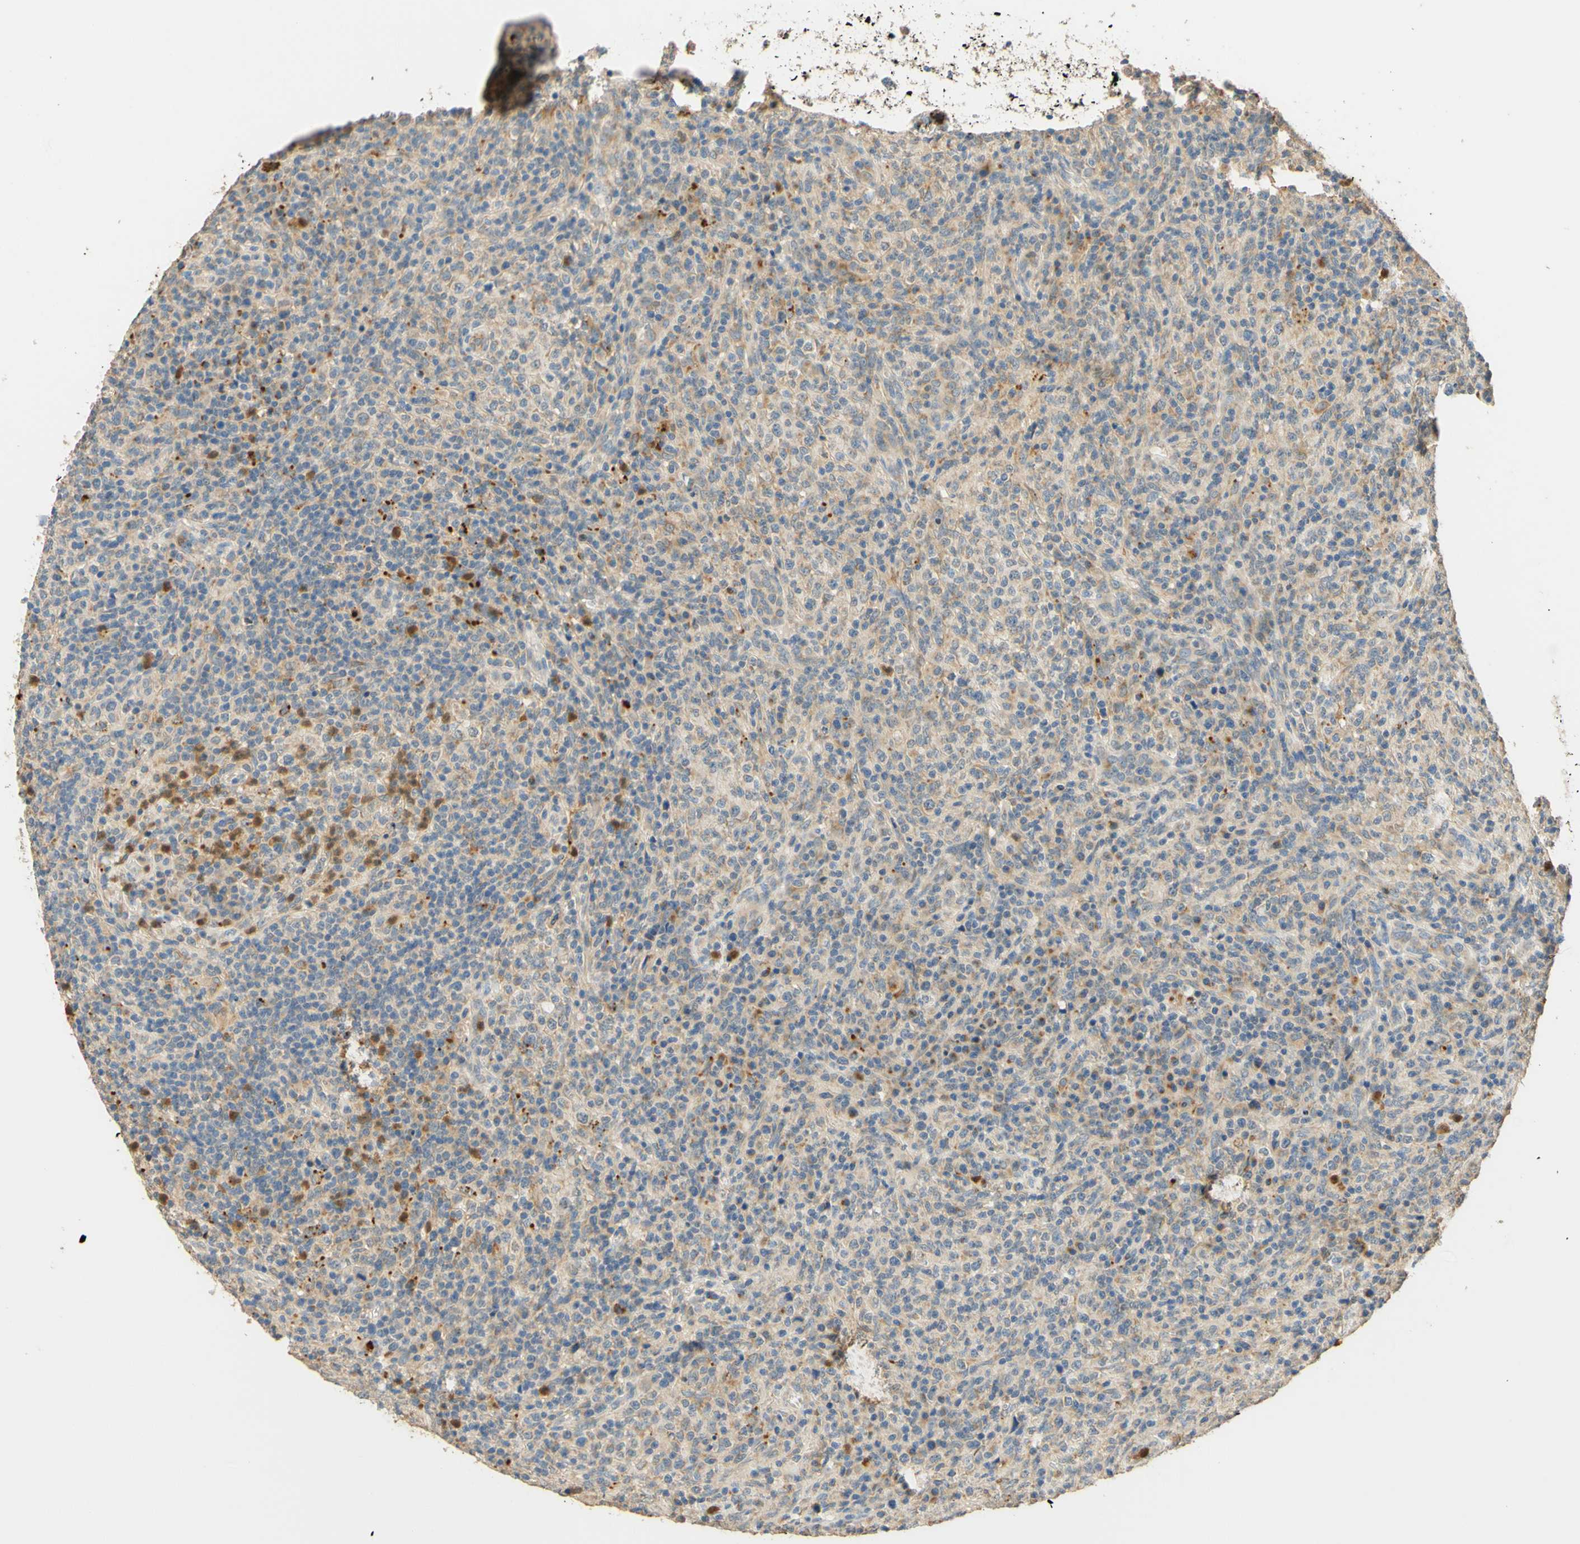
{"staining": {"intensity": "weak", "quantity": "25%-75%", "location": "cytoplasmic/membranous"}, "tissue": "lymphoma", "cell_type": "Tumor cells", "image_type": "cancer", "snomed": [{"axis": "morphology", "description": "Malignant lymphoma, non-Hodgkin's type, High grade"}, {"axis": "topography", "description": "Lymph node"}], "caption": "Immunohistochemistry (IHC) staining of malignant lymphoma, non-Hodgkin's type (high-grade), which exhibits low levels of weak cytoplasmic/membranous positivity in about 25%-75% of tumor cells indicating weak cytoplasmic/membranous protein staining. The staining was performed using DAB (3,3'-diaminobenzidine) (brown) for protein detection and nuclei were counterstained in hematoxylin (blue).", "gene": "ENTREP2", "patient": {"sex": "female", "age": 76}}